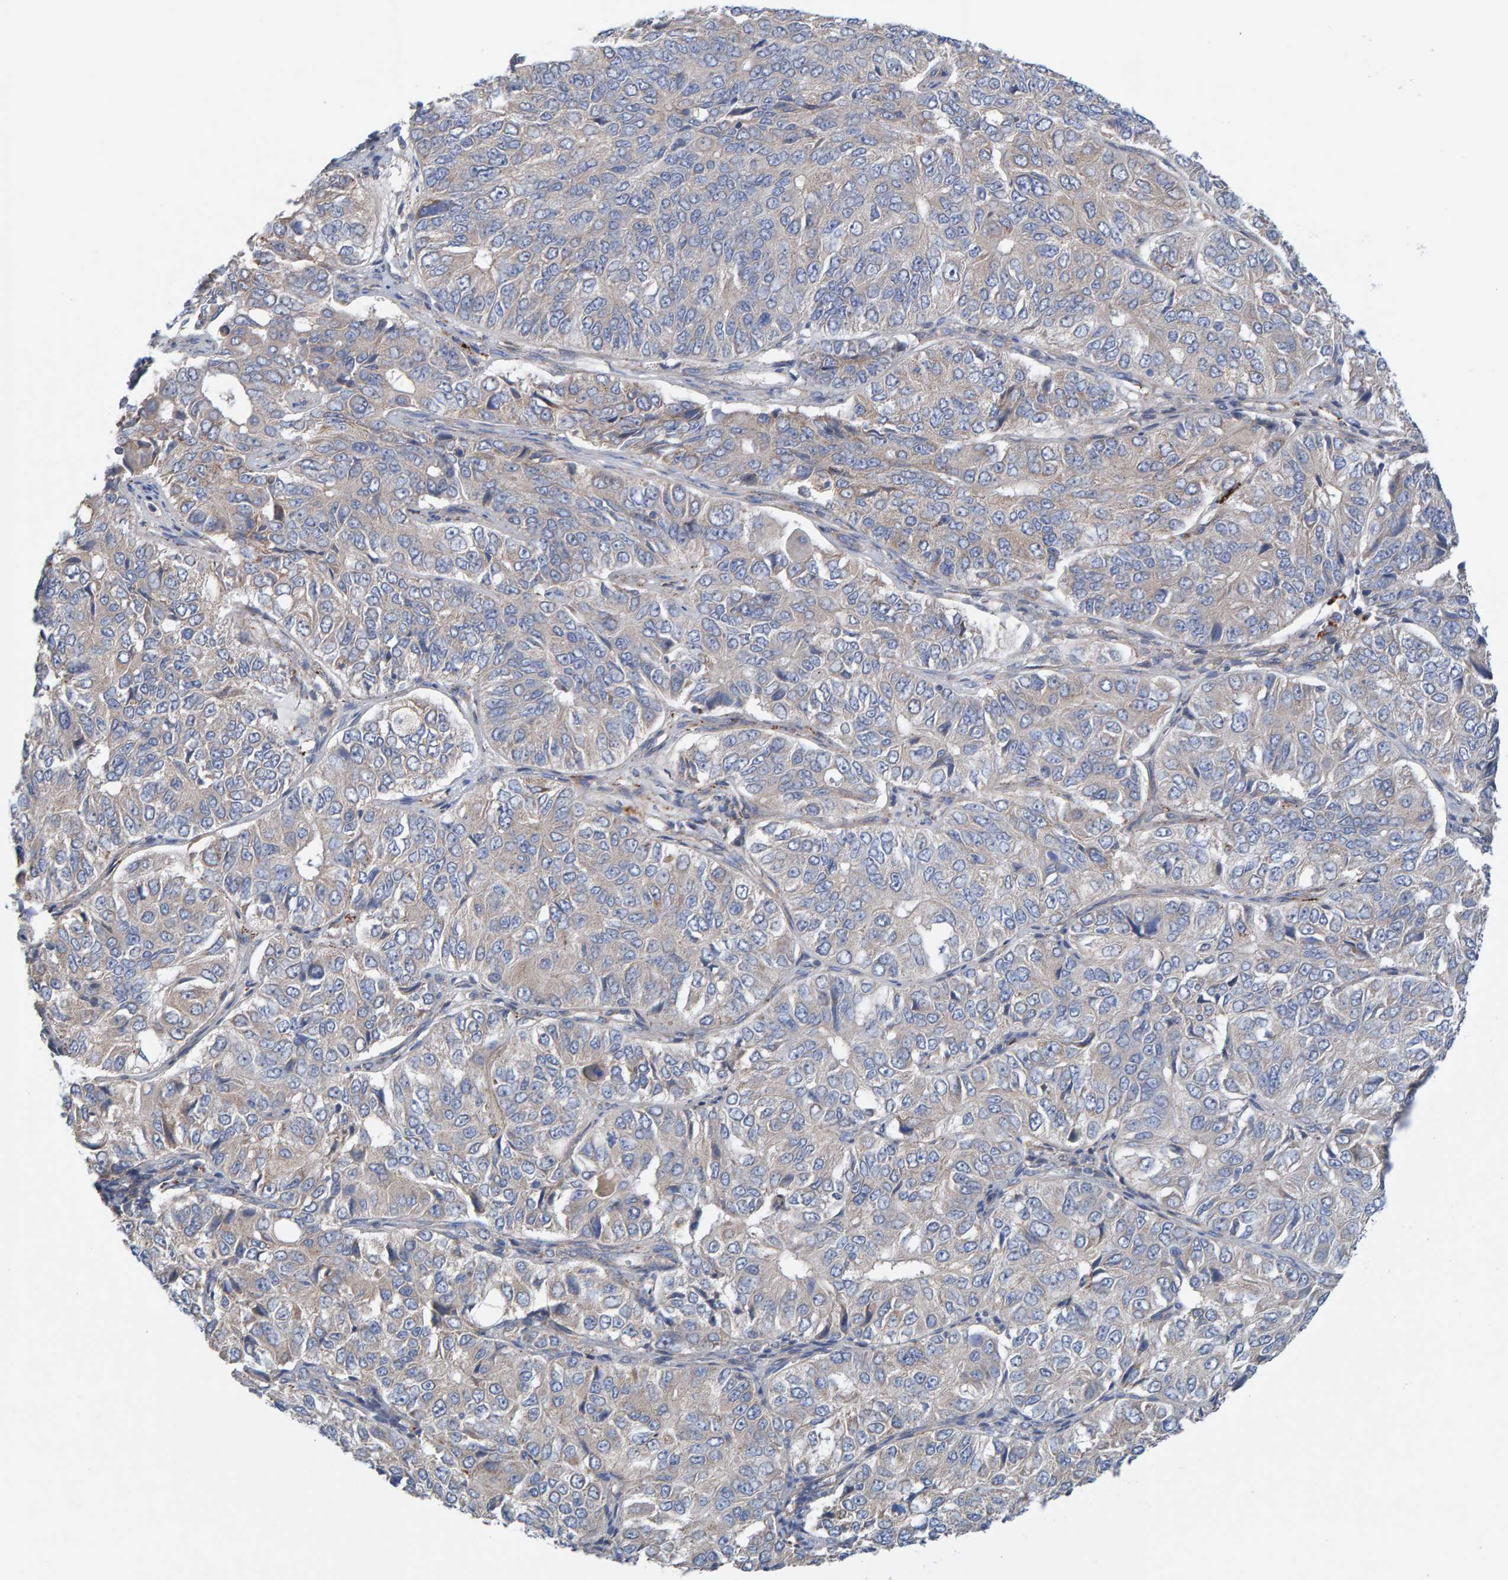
{"staining": {"intensity": "weak", "quantity": "<25%", "location": "cytoplasmic/membranous"}, "tissue": "ovarian cancer", "cell_type": "Tumor cells", "image_type": "cancer", "snomed": [{"axis": "morphology", "description": "Carcinoma, endometroid"}, {"axis": "topography", "description": "Ovary"}], "caption": "Immunohistochemistry (IHC) of human endometroid carcinoma (ovarian) demonstrates no staining in tumor cells.", "gene": "CDK5RAP3", "patient": {"sex": "female", "age": 51}}